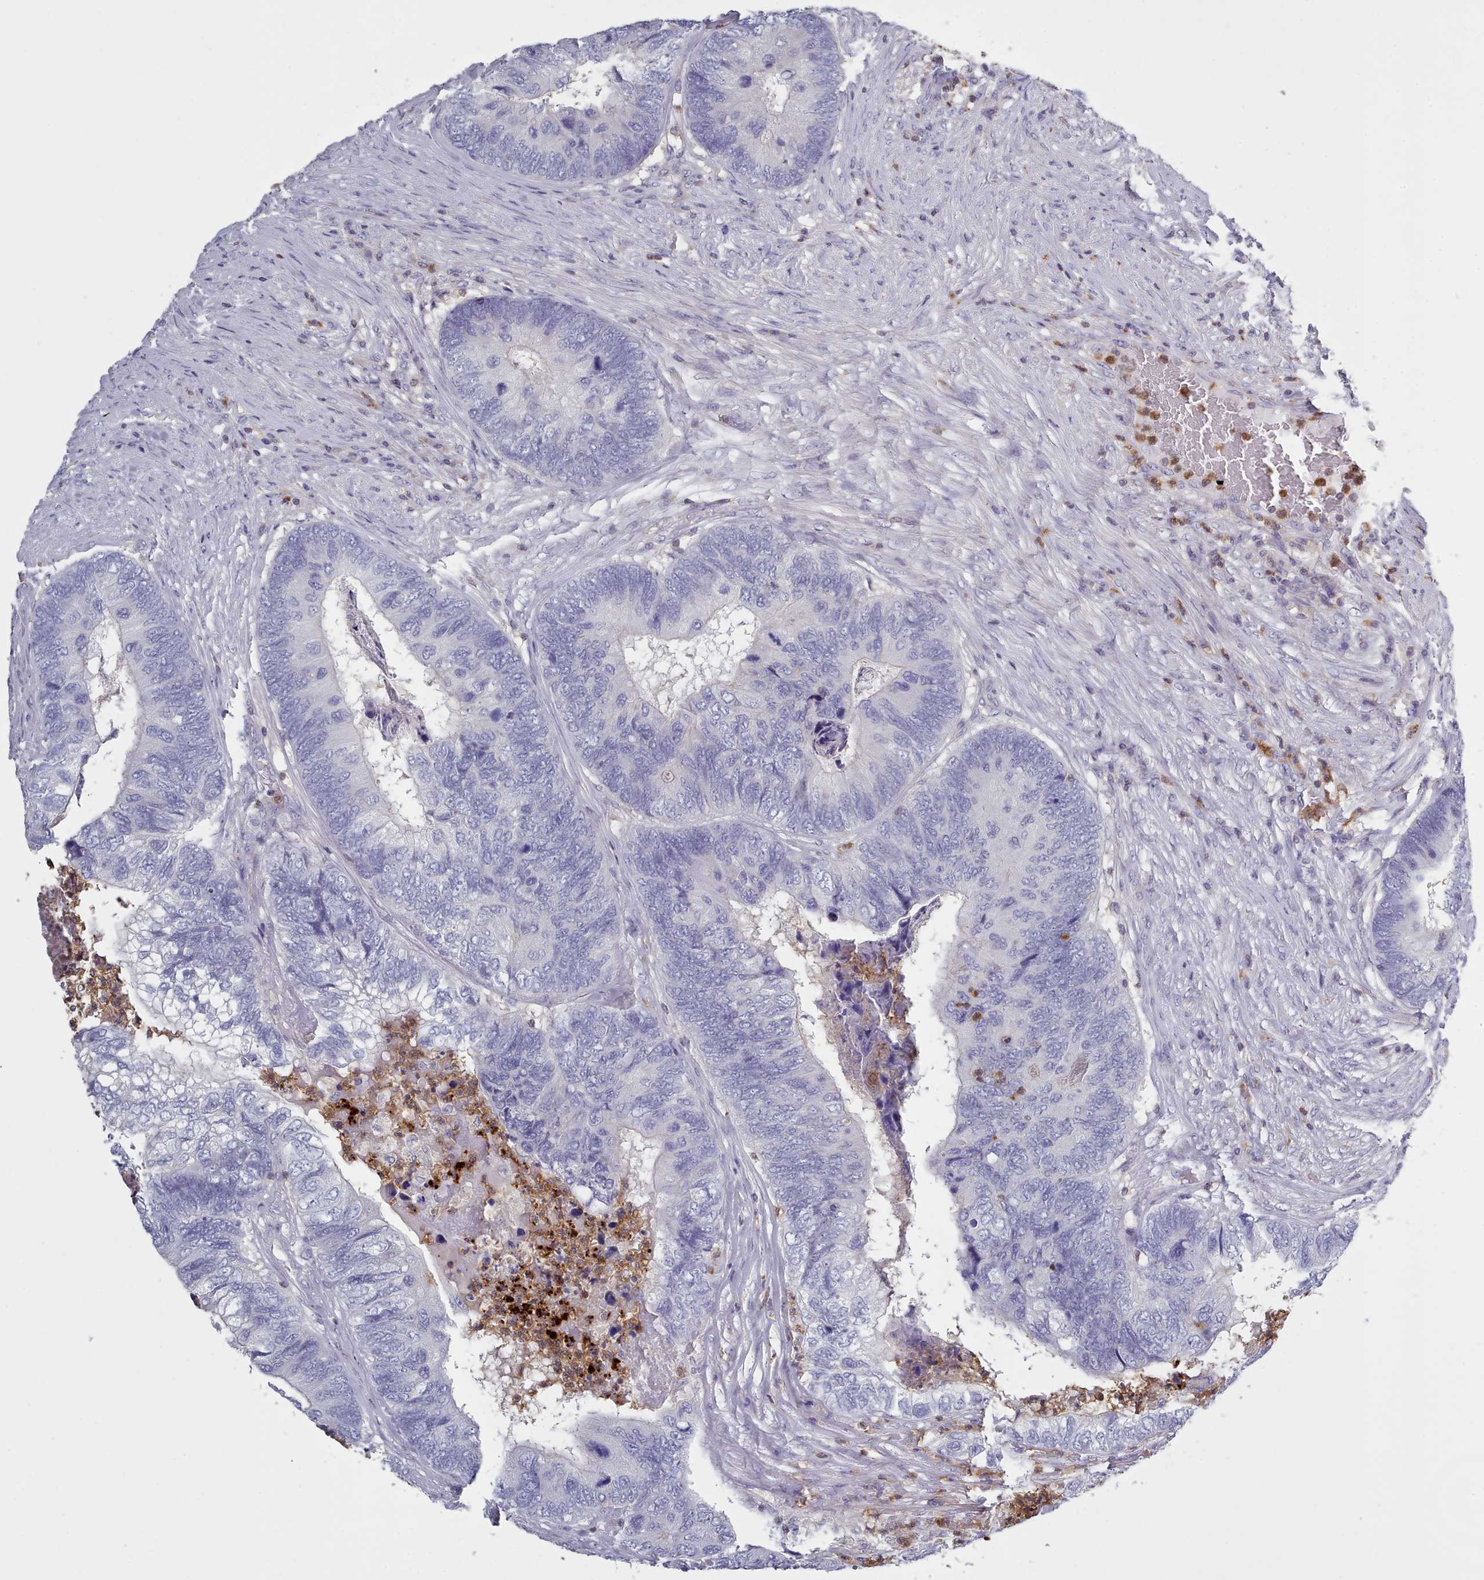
{"staining": {"intensity": "negative", "quantity": "none", "location": "none"}, "tissue": "colorectal cancer", "cell_type": "Tumor cells", "image_type": "cancer", "snomed": [{"axis": "morphology", "description": "Adenocarcinoma, NOS"}, {"axis": "topography", "description": "Colon"}], "caption": "Human adenocarcinoma (colorectal) stained for a protein using IHC exhibits no positivity in tumor cells.", "gene": "RAC2", "patient": {"sex": "female", "age": 67}}